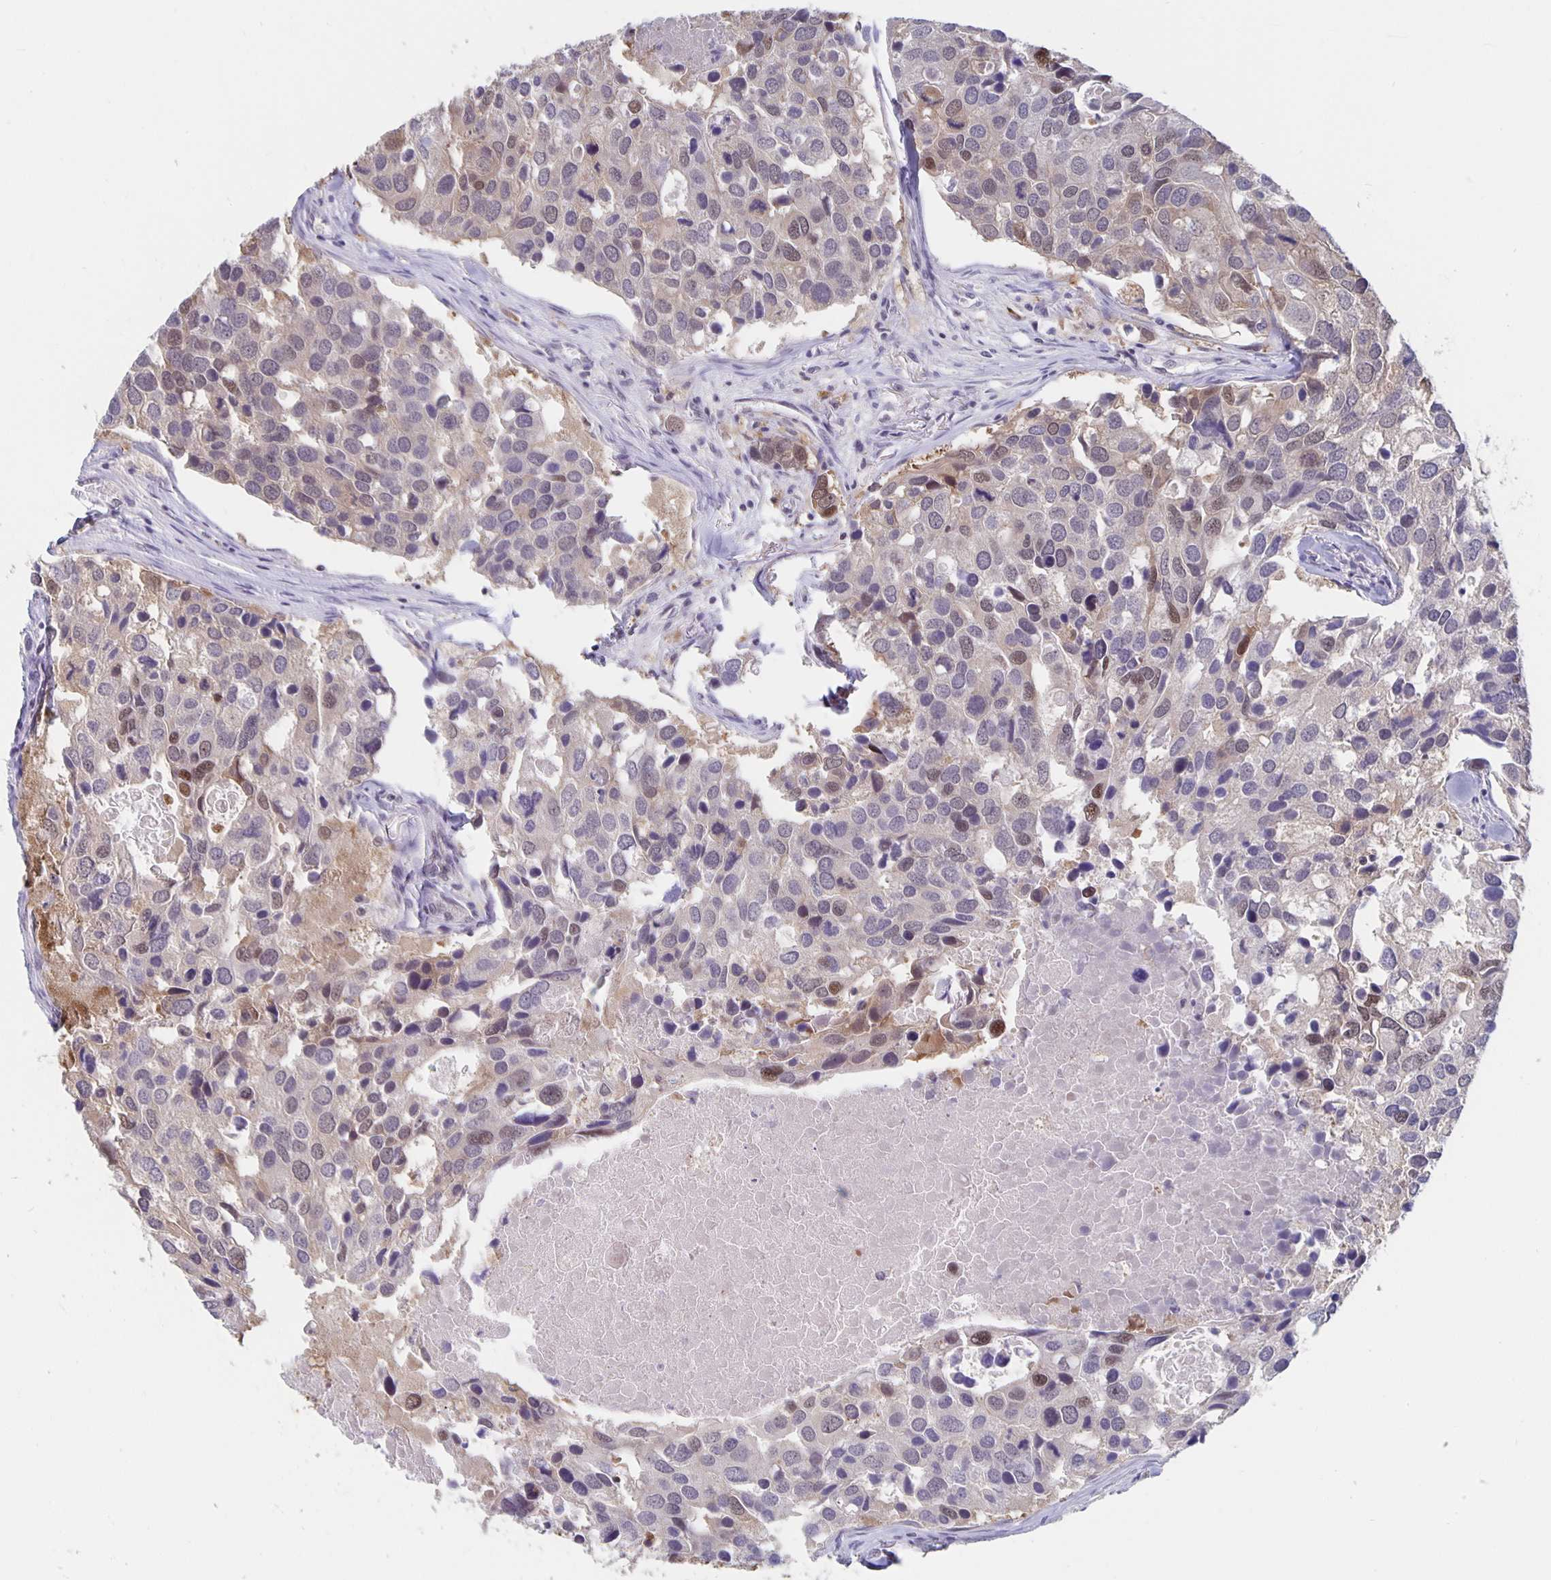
{"staining": {"intensity": "weak", "quantity": "<25%", "location": "cytoplasmic/membranous,nuclear"}, "tissue": "breast cancer", "cell_type": "Tumor cells", "image_type": "cancer", "snomed": [{"axis": "morphology", "description": "Duct carcinoma"}, {"axis": "topography", "description": "Breast"}], "caption": "Immunohistochemical staining of human breast cancer (invasive ductal carcinoma) shows no significant expression in tumor cells.", "gene": "ZNF691", "patient": {"sex": "female", "age": 83}}